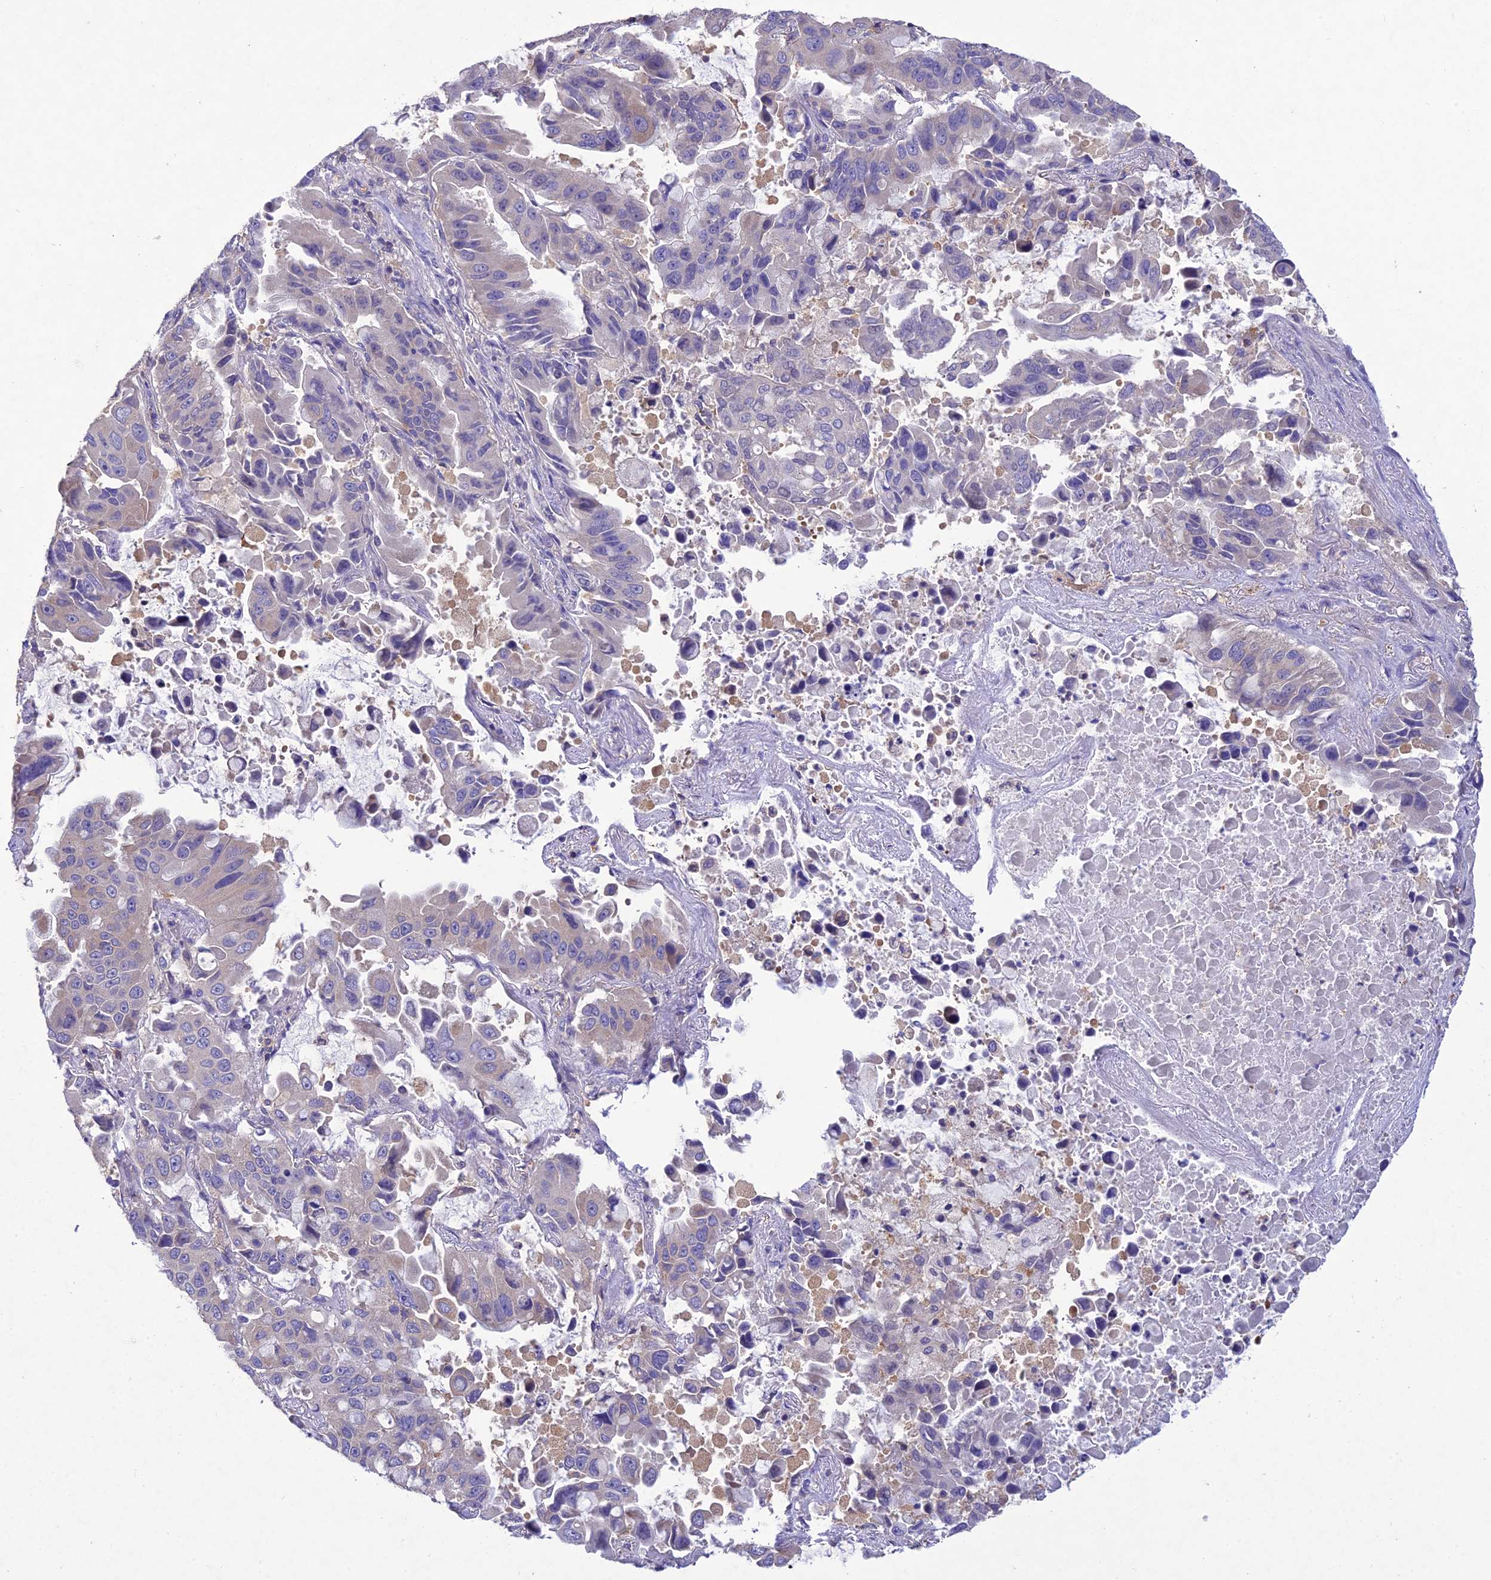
{"staining": {"intensity": "negative", "quantity": "none", "location": "none"}, "tissue": "lung cancer", "cell_type": "Tumor cells", "image_type": "cancer", "snomed": [{"axis": "morphology", "description": "Adenocarcinoma, NOS"}, {"axis": "topography", "description": "Lung"}], "caption": "Micrograph shows no protein expression in tumor cells of lung cancer (adenocarcinoma) tissue.", "gene": "SNX24", "patient": {"sex": "male", "age": 64}}